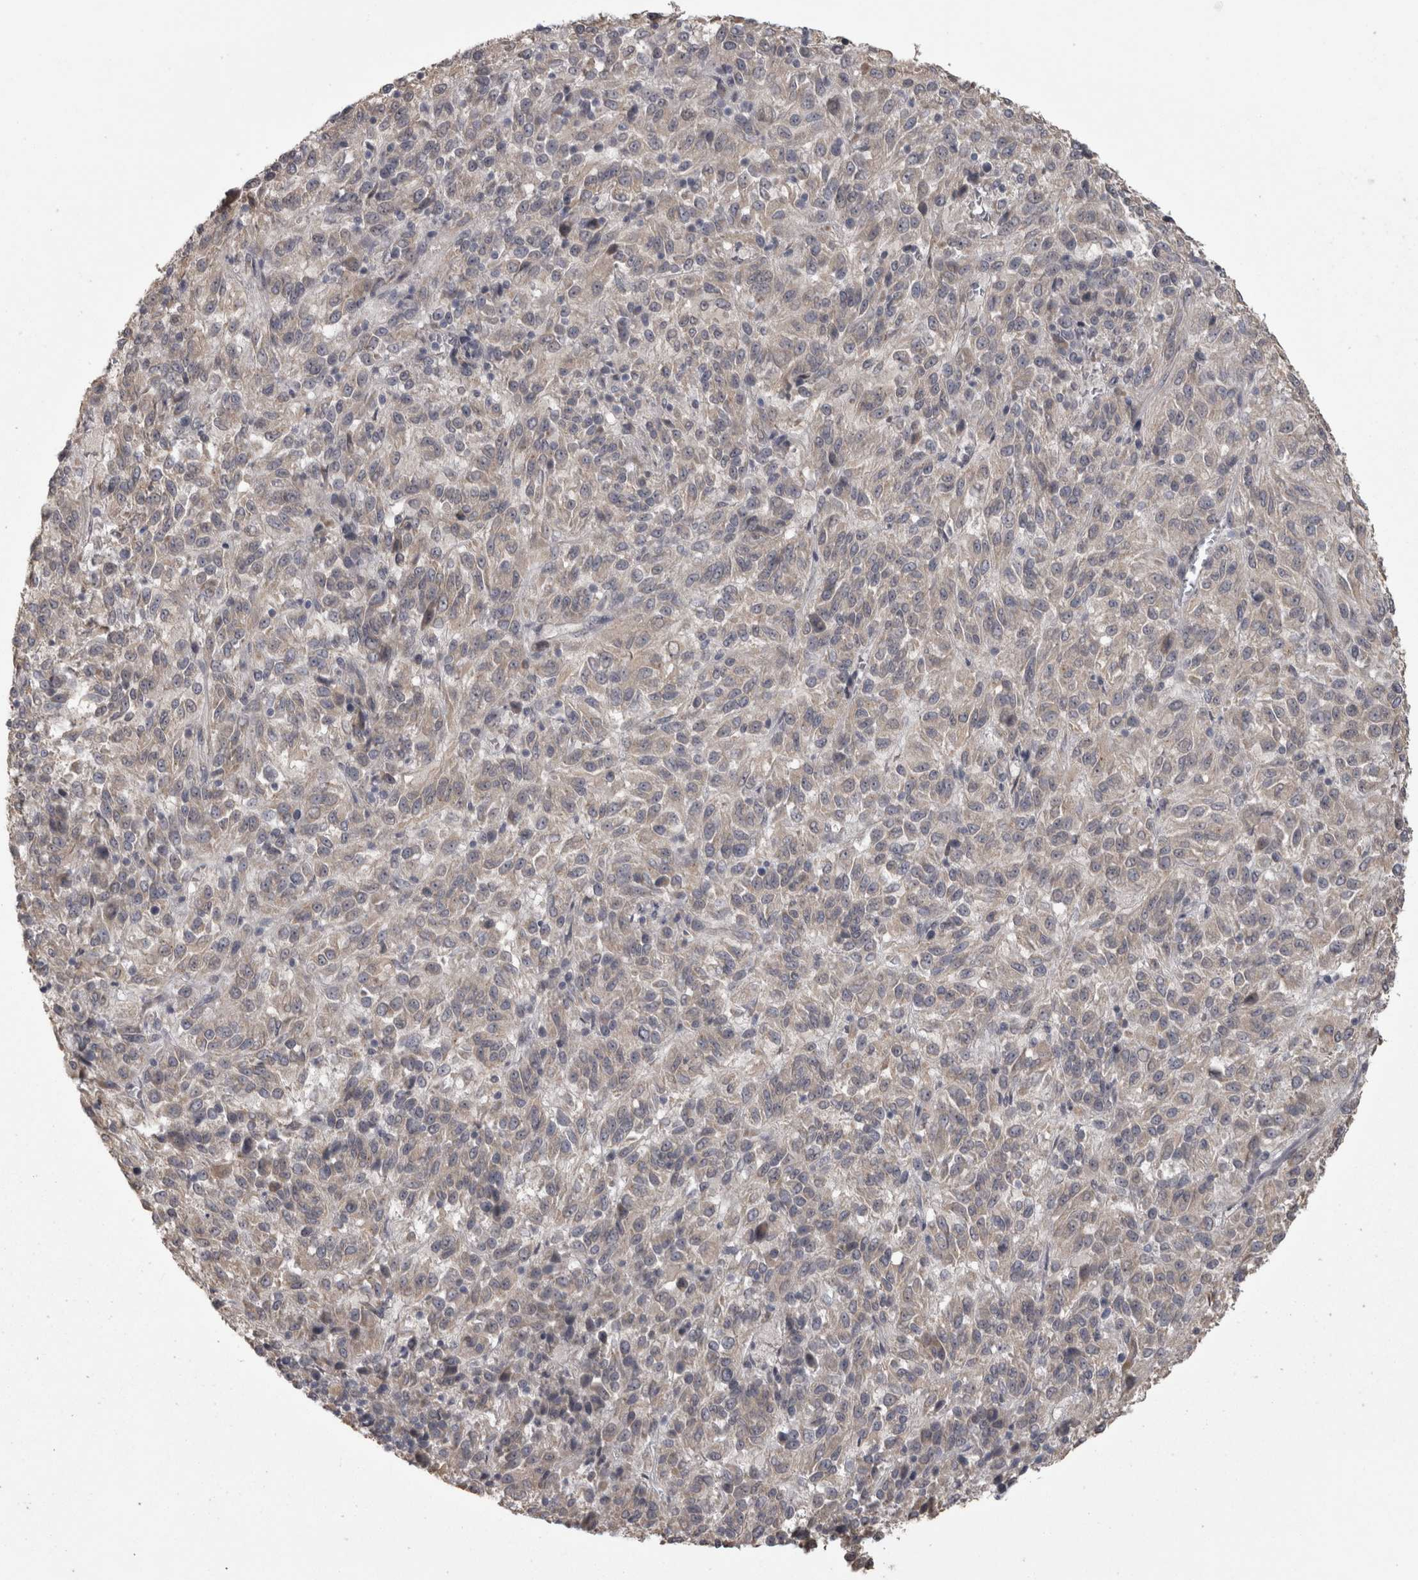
{"staining": {"intensity": "weak", "quantity": "25%-75%", "location": "cytoplasmic/membranous"}, "tissue": "melanoma", "cell_type": "Tumor cells", "image_type": "cancer", "snomed": [{"axis": "morphology", "description": "Malignant melanoma, Metastatic site"}, {"axis": "topography", "description": "Lung"}], "caption": "DAB immunohistochemical staining of melanoma shows weak cytoplasmic/membranous protein positivity in approximately 25%-75% of tumor cells.", "gene": "RAB29", "patient": {"sex": "male", "age": 64}}